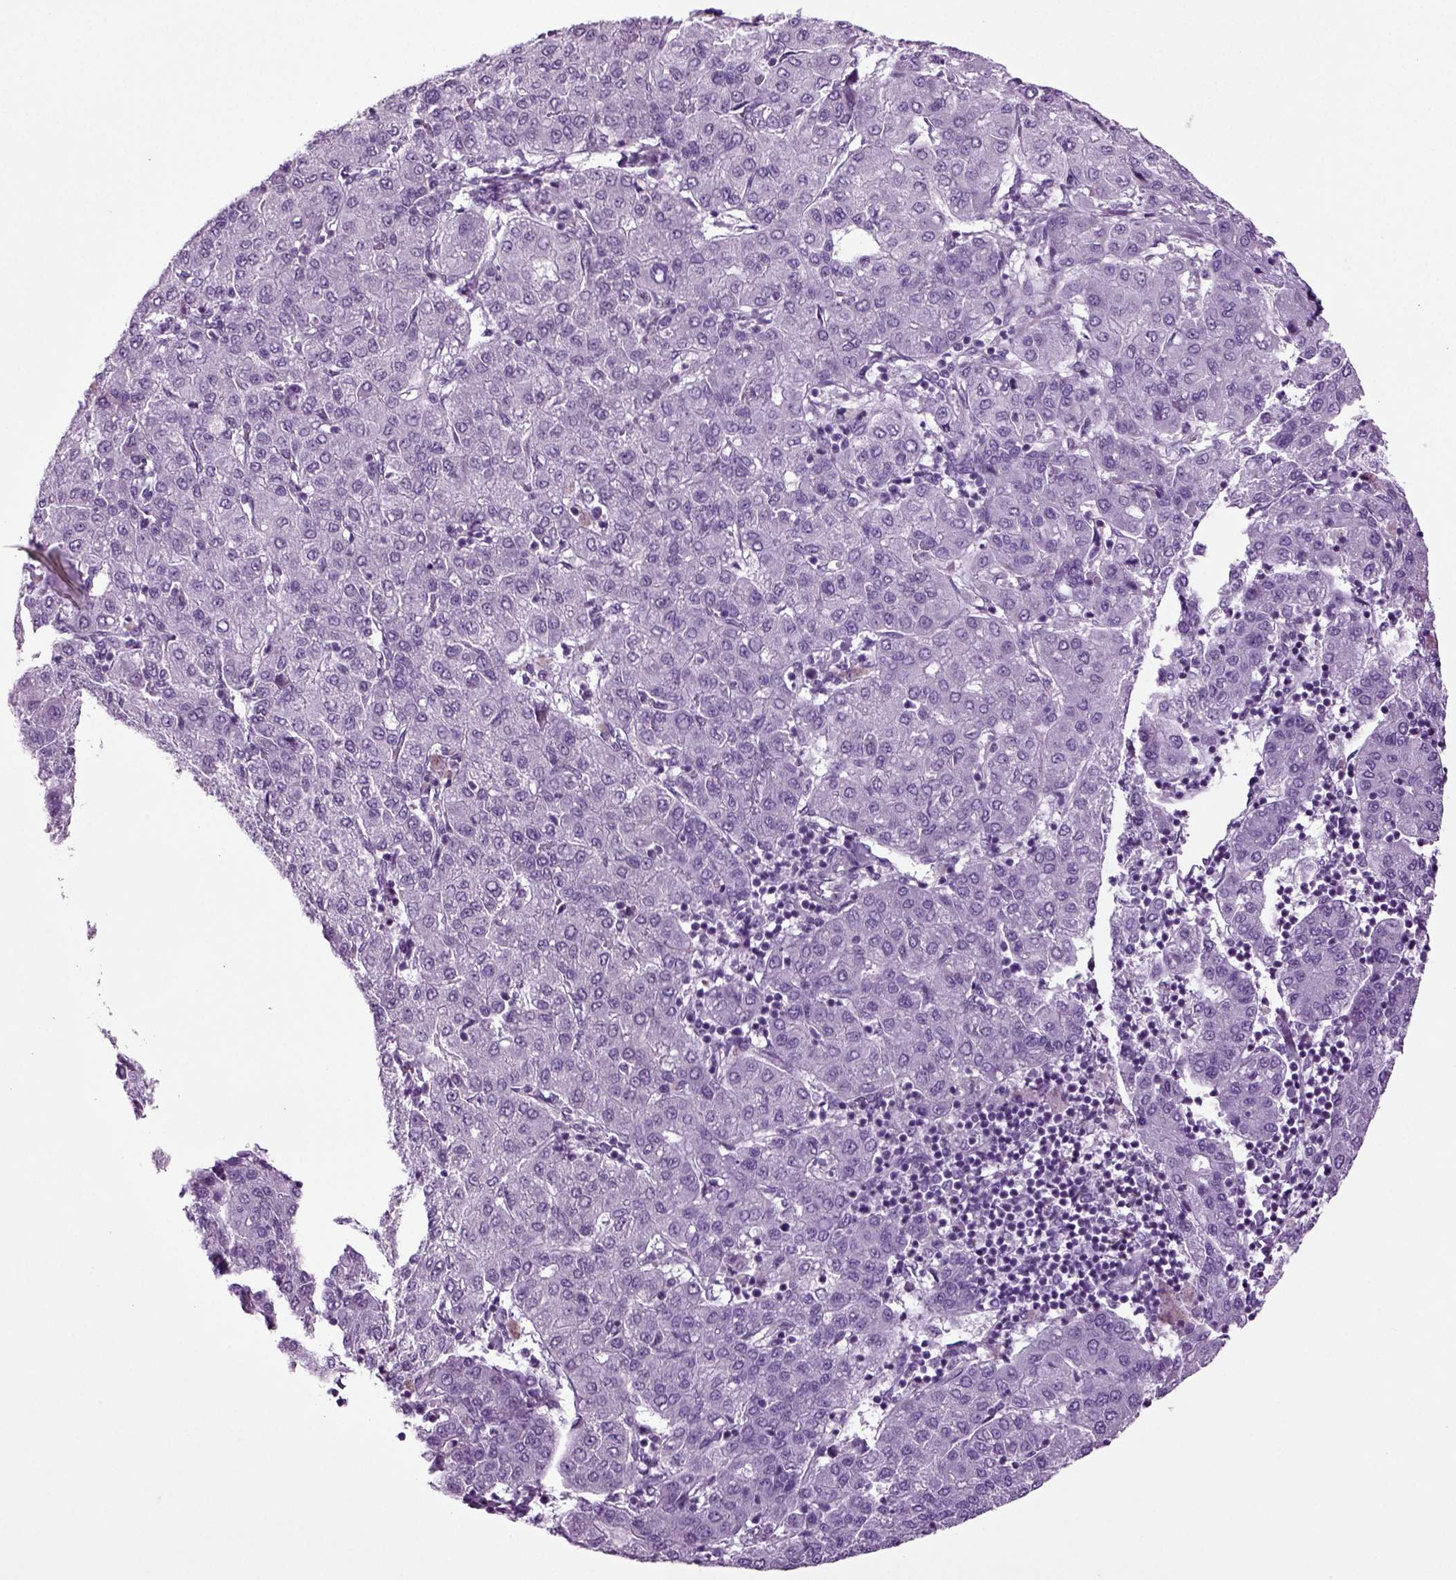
{"staining": {"intensity": "negative", "quantity": "none", "location": "none"}, "tissue": "liver cancer", "cell_type": "Tumor cells", "image_type": "cancer", "snomed": [{"axis": "morphology", "description": "Carcinoma, Hepatocellular, NOS"}, {"axis": "topography", "description": "Liver"}], "caption": "Liver cancer (hepatocellular carcinoma) was stained to show a protein in brown. There is no significant staining in tumor cells. The staining was performed using DAB (3,3'-diaminobenzidine) to visualize the protein expression in brown, while the nuclei were stained in blue with hematoxylin (Magnification: 20x).", "gene": "RFX3", "patient": {"sex": "male", "age": 65}}